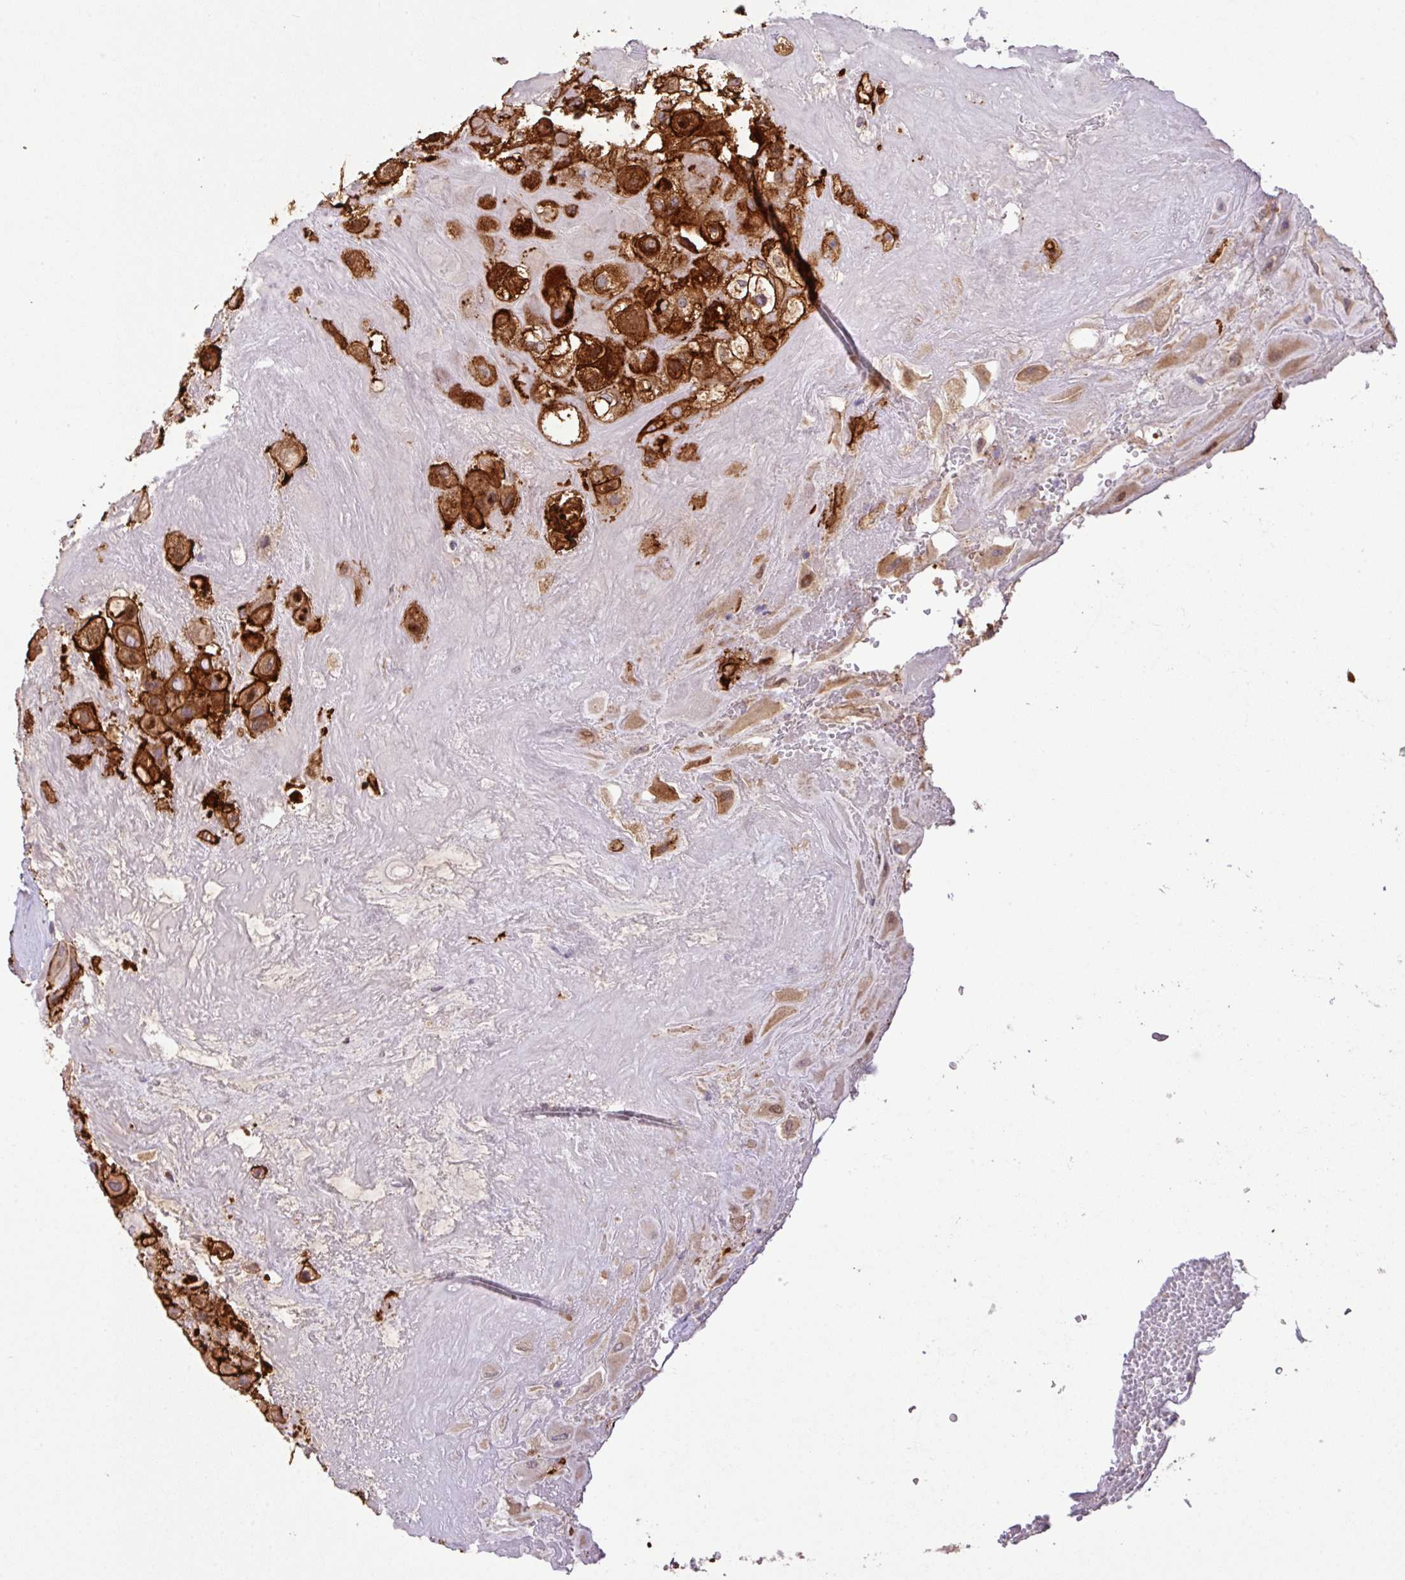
{"staining": {"intensity": "strong", "quantity": ">75%", "location": "cytoplasmic/membranous"}, "tissue": "placenta", "cell_type": "Decidual cells", "image_type": "normal", "snomed": [{"axis": "morphology", "description": "Normal tissue, NOS"}, {"axis": "topography", "description": "Placenta"}], "caption": "An IHC micrograph of benign tissue is shown. Protein staining in brown highlights strong cytoplasmic/membranous positivity in placenta within decidual cells. (brown staining indicates protein expression, while blue staining denotes nuclei).", "gene": "LRRC53", "patient": {"sex": "female", "age": 32}}